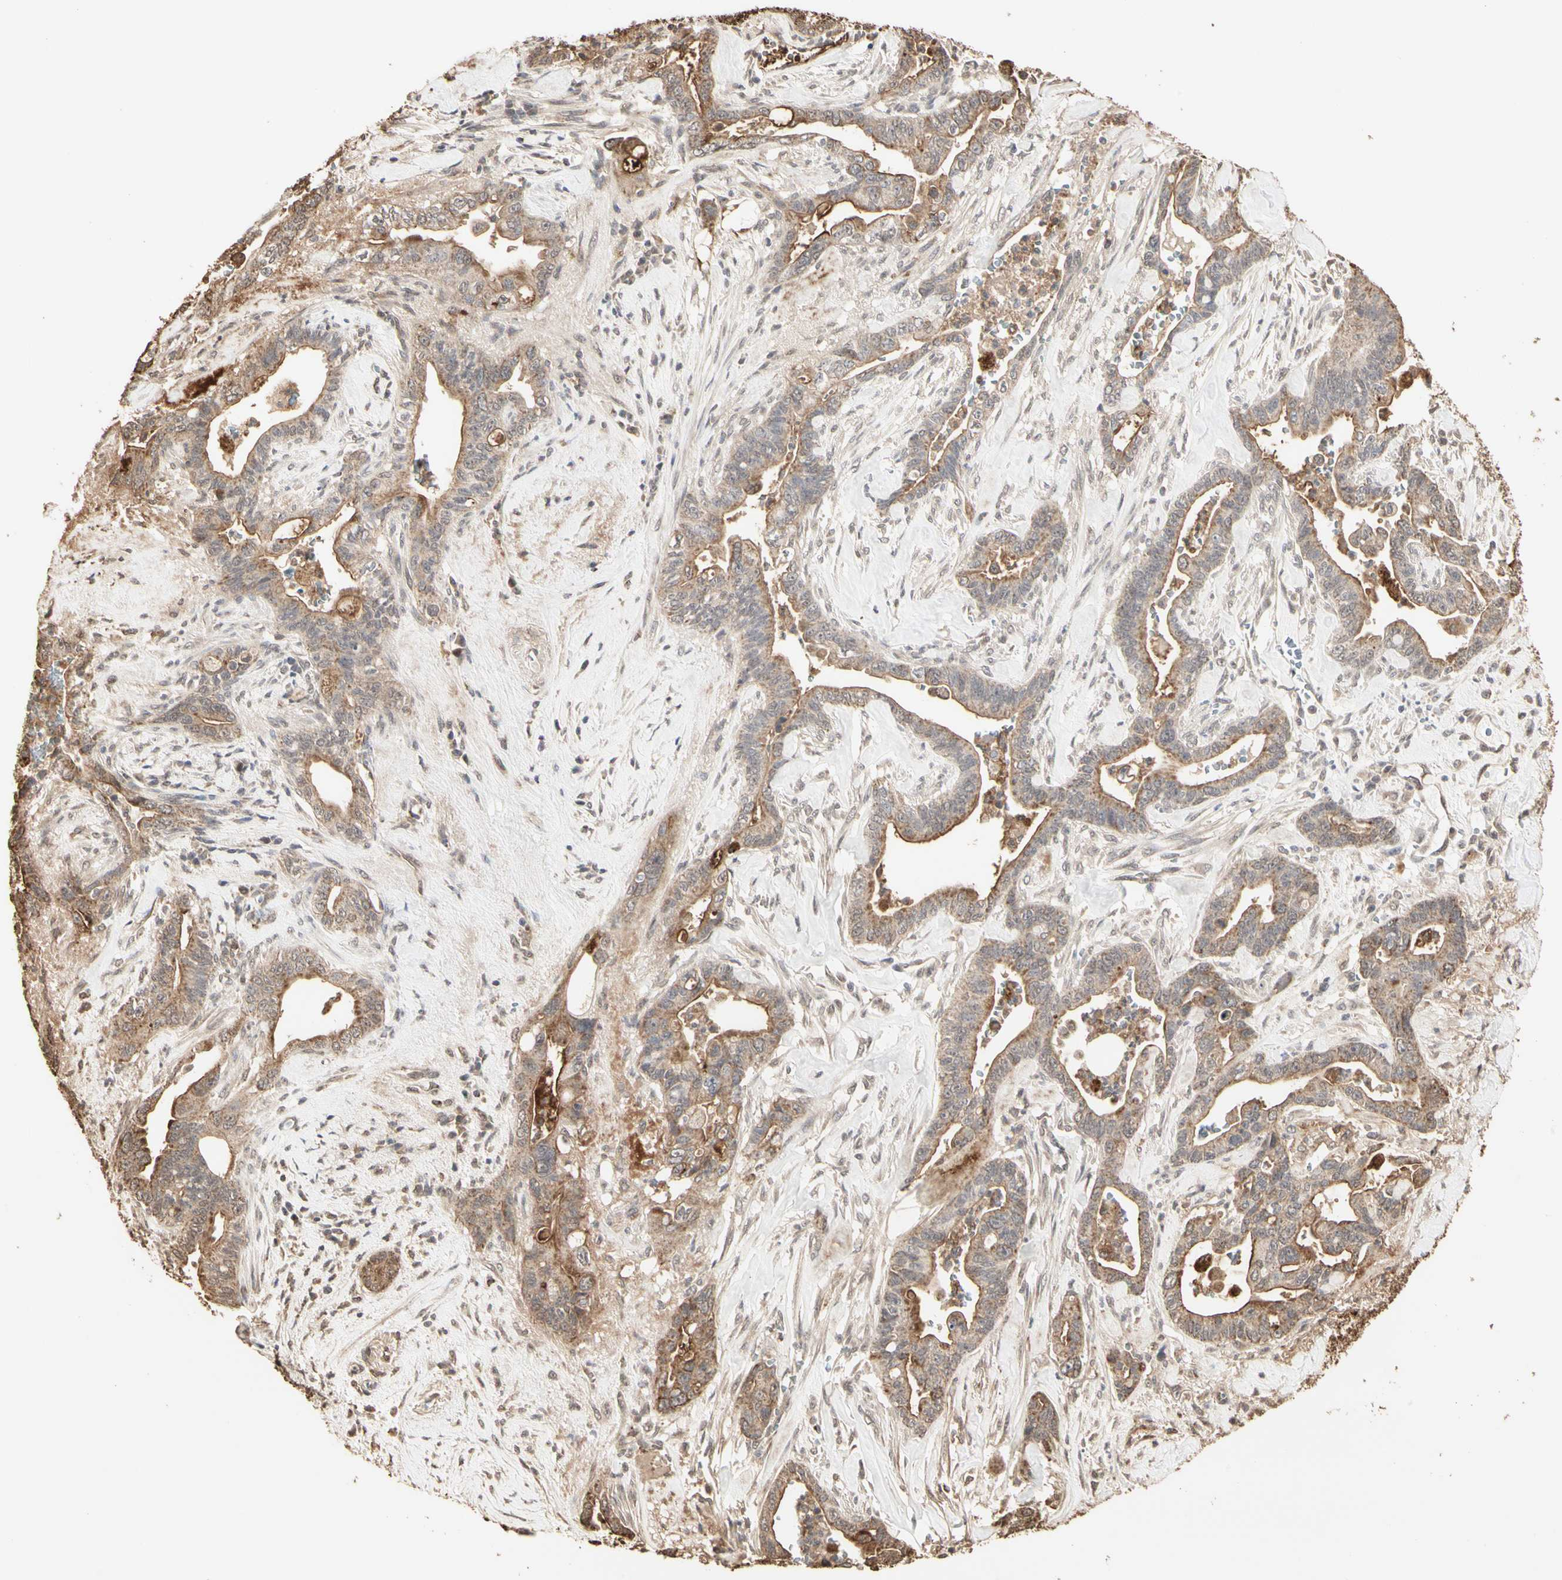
{"staining": {"intensity": "moderate", "quantity": ">75%", "location": "cytoplasmic/membranous"}, "tissue": "pancreatic cancer", "cell_type": "Tumor cells", "image_type": "cancer", "snomed": [{"axis": "morphology", "description": "Adenocarcinoma, NOS"}, {"axis": "topography", "description": "Pancreas"}], "caption": "Human pancreatic cancer (adenocarcinoma) stained for a protein (brown) reveals moderate cytoplasmic/membranous positive positivity in approximately >75% of tumor cells.", "gene": "TAOK1", "patient": {"sex": "male", "age": 70}}